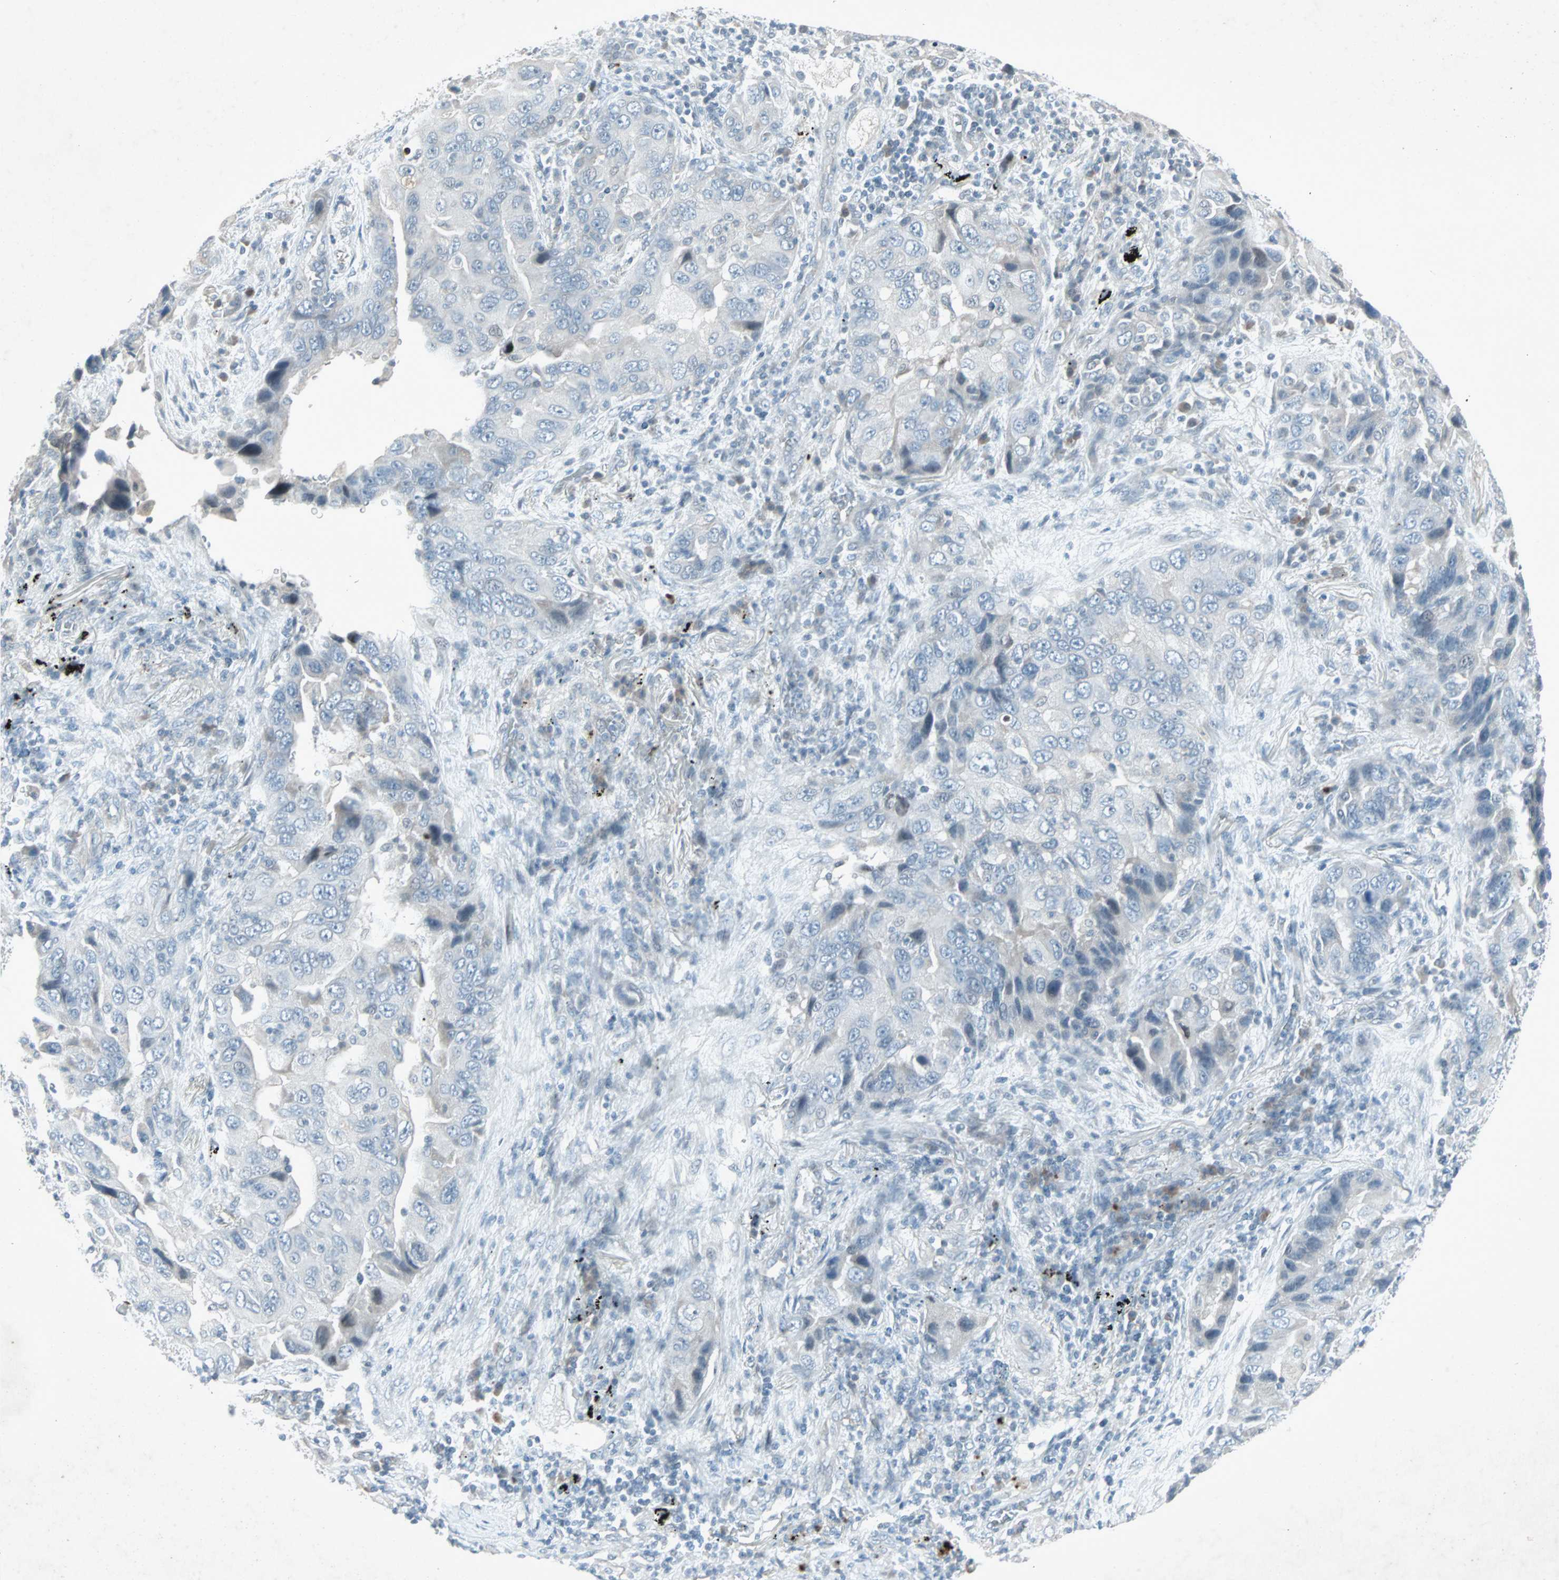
{"staining": {"intensity": "negative", "quantity": "none", "location": "none"}, "tissue": "lung cancer", "cell_type": "Tumor cells", "image_type": "cancer", "snomed": [{"axis": "morphology", "description": "Adenocarcinoma, NOS"}, {"axis": "topography", "description": "Lung"}], "caption": "A high-resolution histopathology image shows immunohistochemistry staining of lung adenocarcinoma, which exhibits no significant staining in tumor cells.", "gene": "LANCL3", "patient": {"sex": "female", "age": 65}}